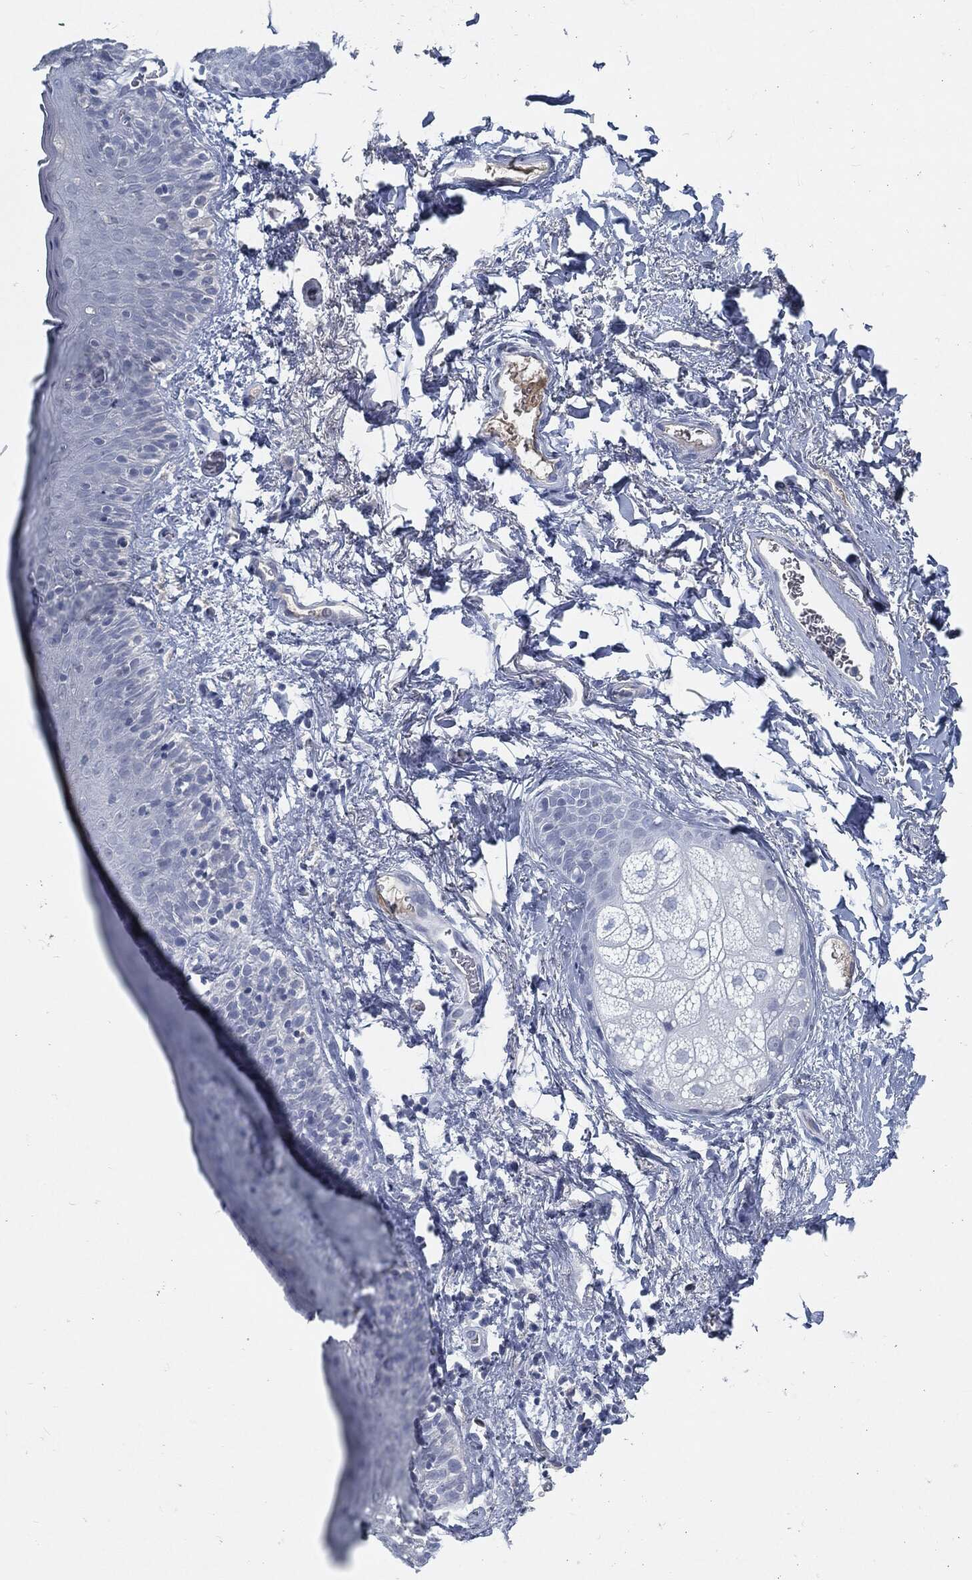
{"staining": {"intensity": "negative", "quantity": "none", "location": "none"}, "tissue": "vagina", "cell_type": "Squamous epithelial cells", "image_type": "normal", "snomed": [{"axis": "morphology", "description": "Normal tissue, NOS"}, {"axis": "topography", "description": "Vagina"}], "caption": "A high-resolution image shows immunohistochemistry staining of normal vagina, which exhibits no significant expression in squamous epithelial cells. The staining was performed using DAB (3,3'-diaminobenzidine) to visualize the protein expression in brown, while the nuclei were stained in blue with hematoxylin (Magnification: 20x).", "gene": "MST1", "patient": {"sex": "female", "age": 66}}